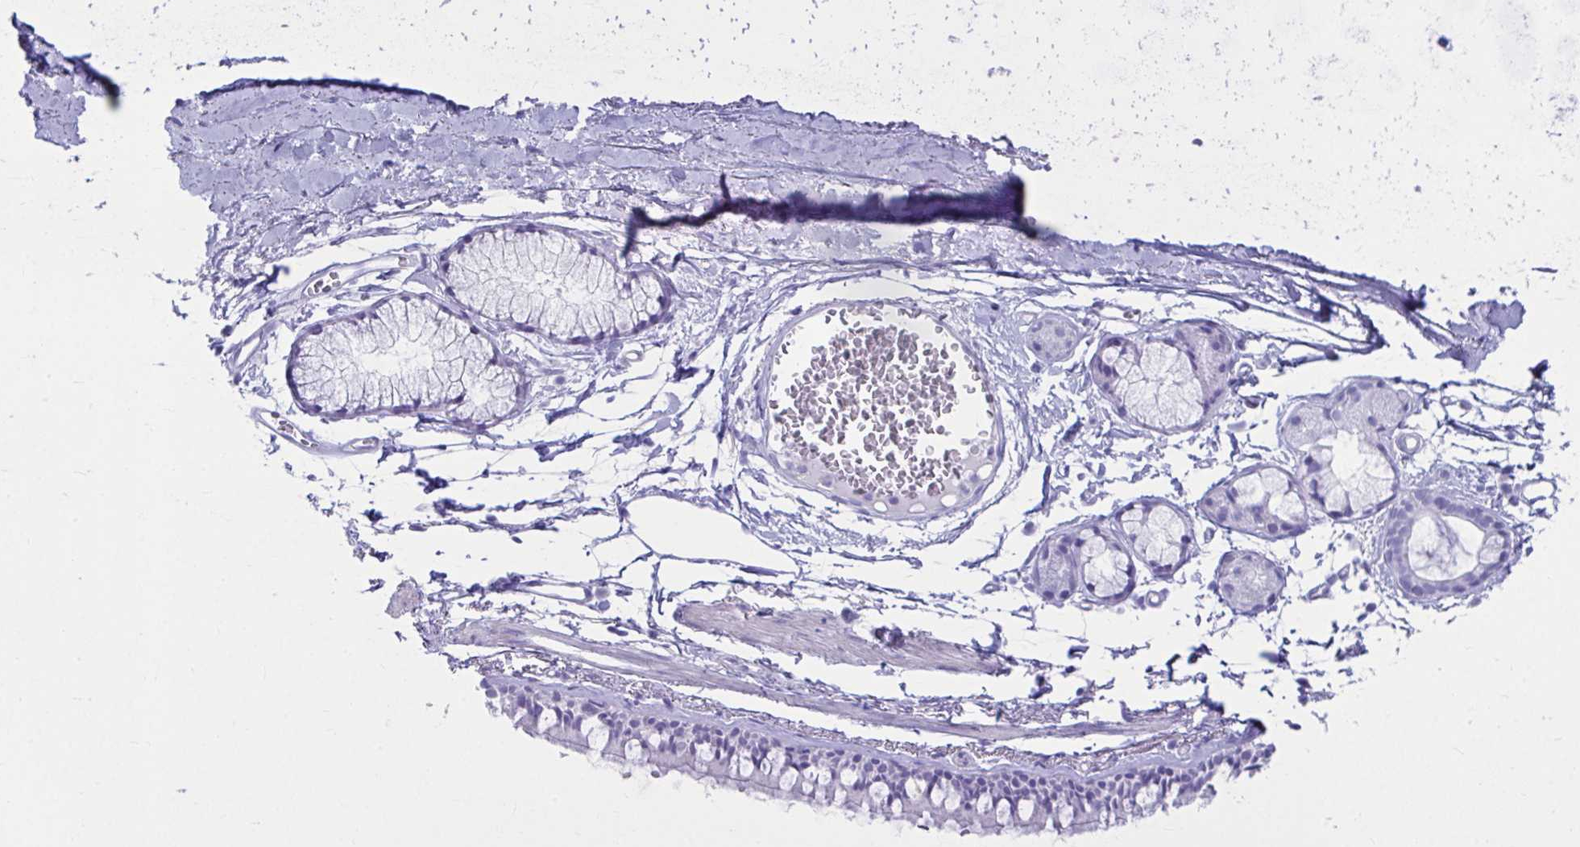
{"staining": {"intensity": "negative", "quantity": "none", "location": "none"}, "tissue": "bronchus", "cell_type": "Respiratory epithelial cells", "image_type": "normal", "snomed": [{"axis": "morphology", "description": "Normal tissue, NOS"}, {"axis": "topography", "description": "Cartilage tissue"}, {"axis": "topography", "description": "Bronchus"}, {"axis": "topography", "description": "Peripheral nerve tissue"}], "caption": "This is an IHC histopathology image of normal human bronchus. There is no expression in respiratory epithelial cells.", "gene": "ATP4B", "patient": {"sex": "female", "age": 59}}